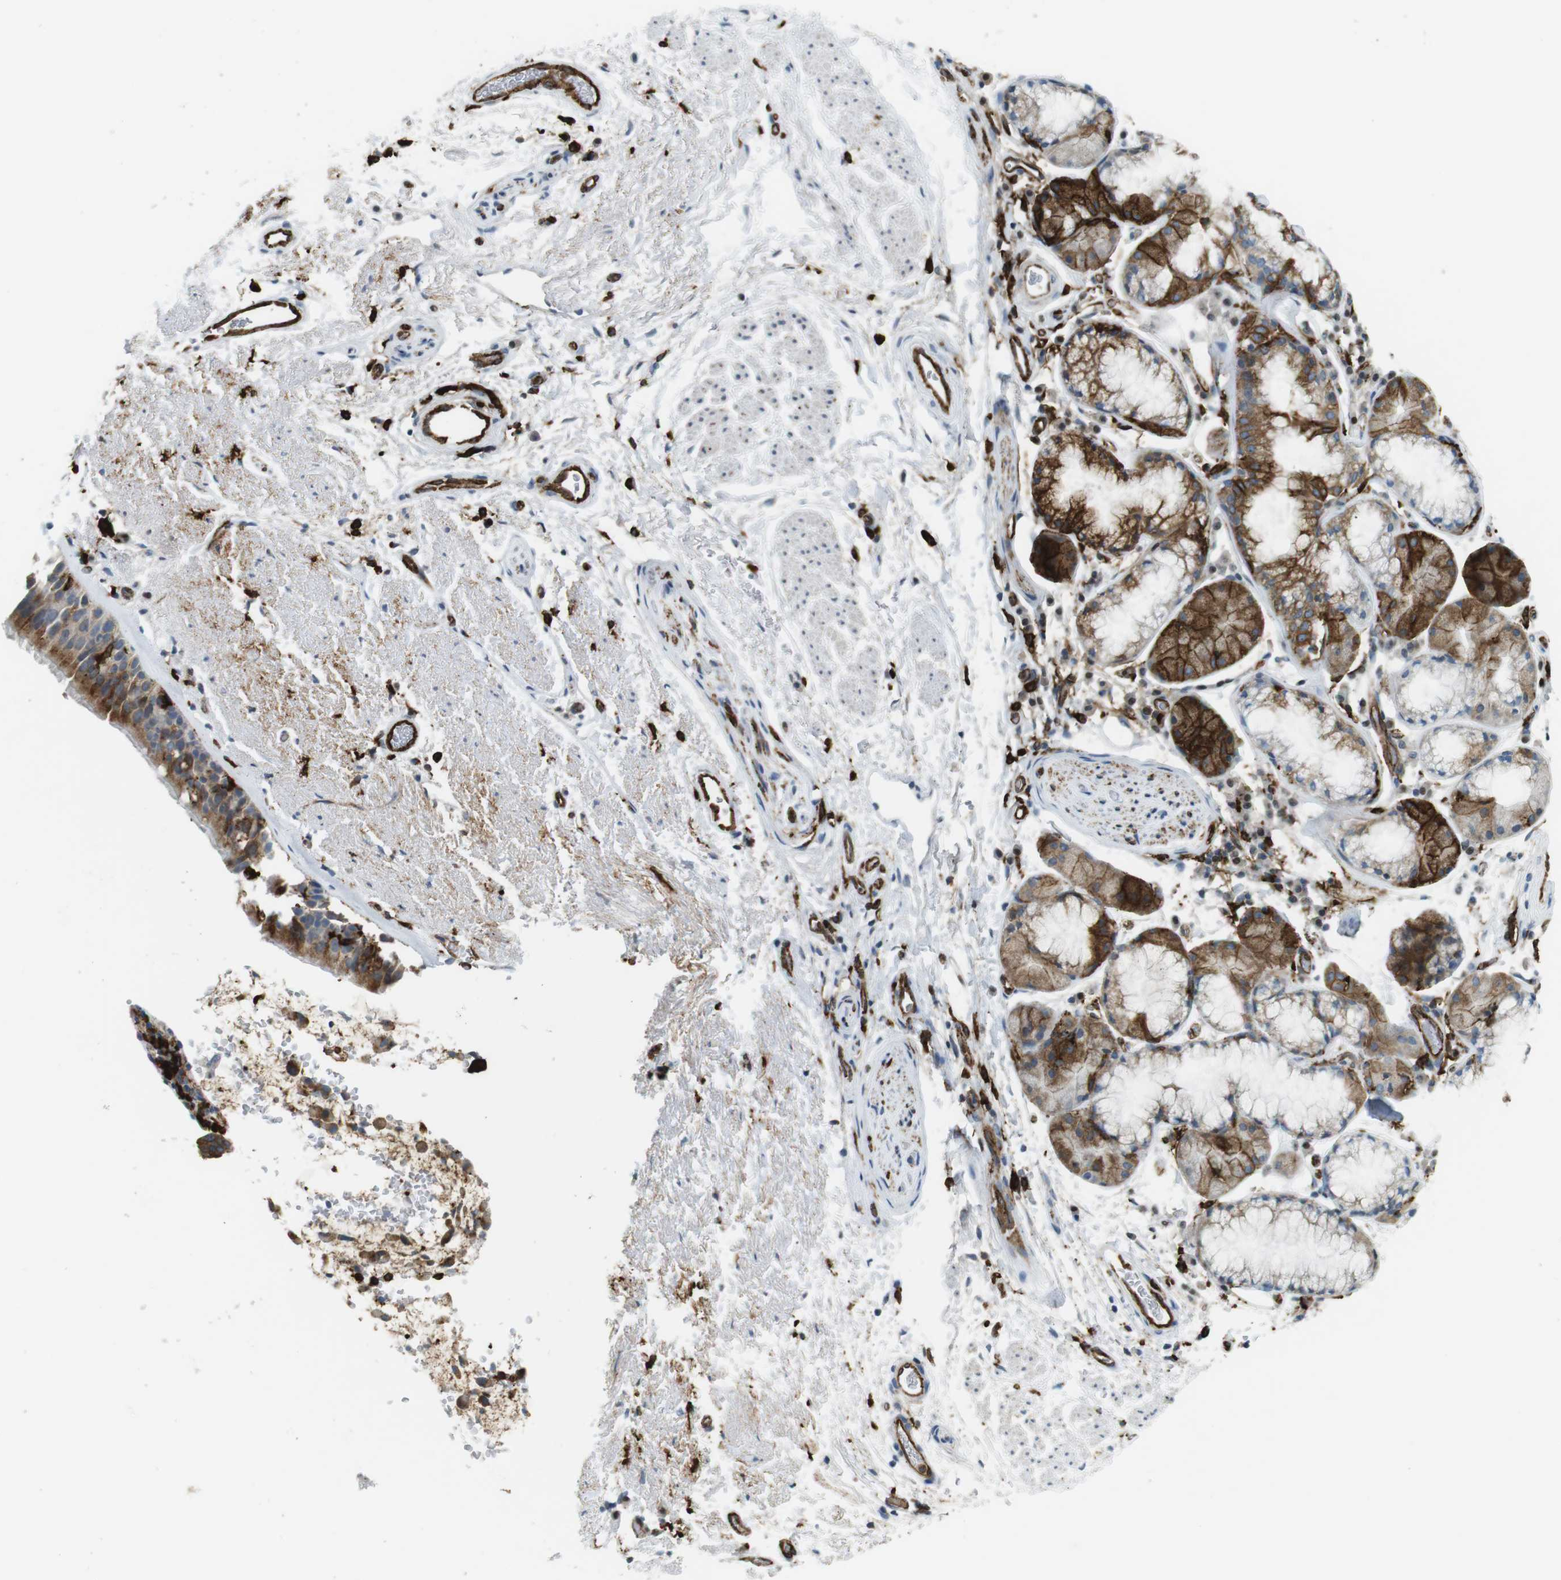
{"staining": {"intensity": "moderate", "quantity": ">75%", "location": "cytoplasmic/membranous"}, "tissue": "bronchus", "cell_type": "Respiratory epithelial cells", "image_type": "normal", "snomed": [{"axis": "morphology", "description": "Normal tissue, NOS"}, {"axis": "topography", "description": "Bronchus"}], "caption": "Immunohistochemistry (IHC) micrograph of benign bronchus stained for a protein (brown), which shows medium levels of moderate cytoplasmic/membranous positivity in about >75% of respiratory epithelial cells.", "gene": "HLA", "patient": {"sex": "female", "age": 54}}